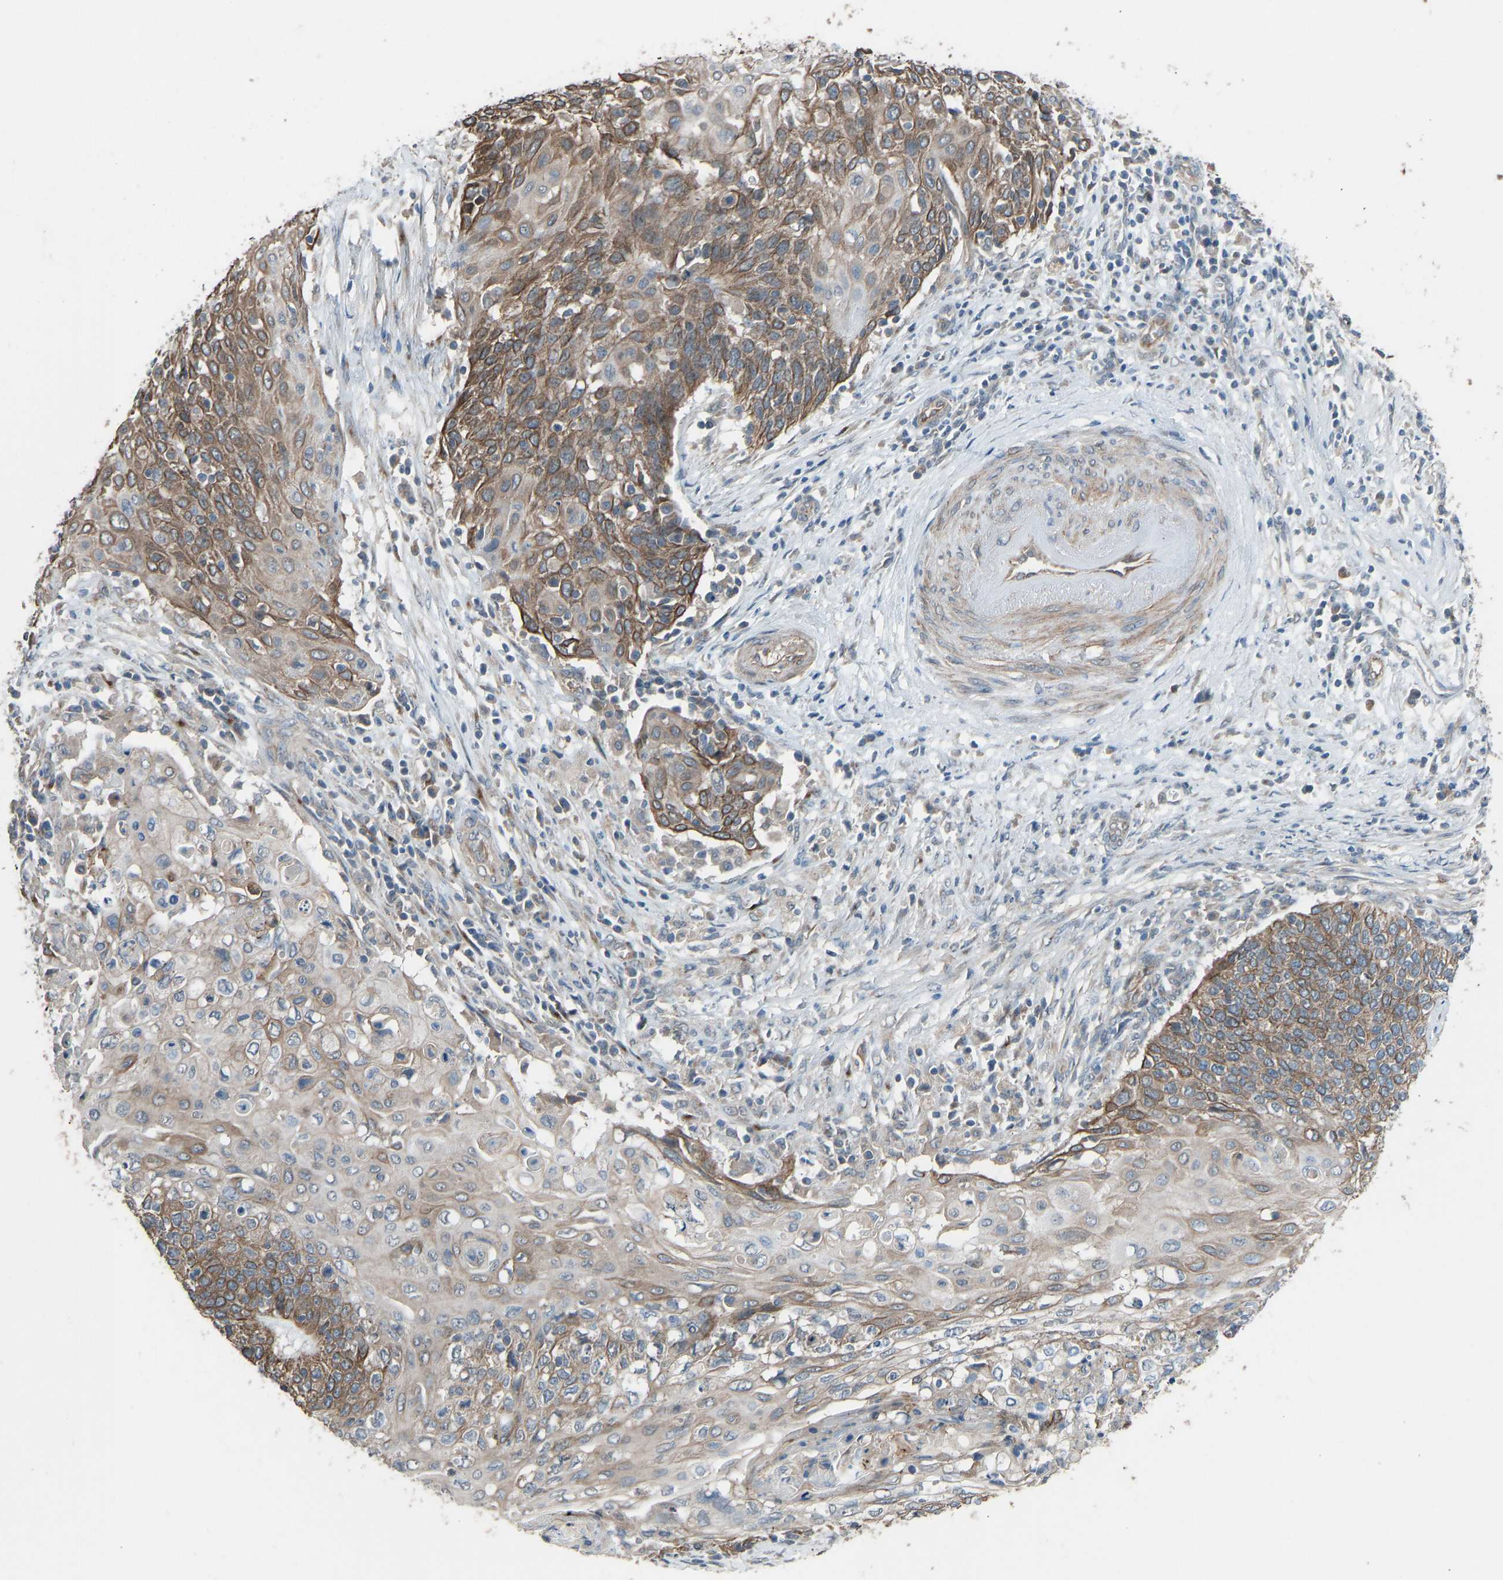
{"staining": {"intensity": "moderate", "quantity": ">75%", "location": "cytoplasmic/membranous"}, "tissue": "cervical cancer", "cell_type": "Tumor cells", "image_type": "cancer", "snomed": [{"axis": "morphology", "description": "Squamous cell carcinoma, NOS"}, {"axis": "topography", "description": "Cervix"}], "caption": "Protein staining of squamous cell carcinoma (cervical) tissue shows moderate cytoplasmic/membranous expression in about >75% of tumor cells.", "gene": "SLC43A1", "patient": {"sex": "female", "age": 39}}